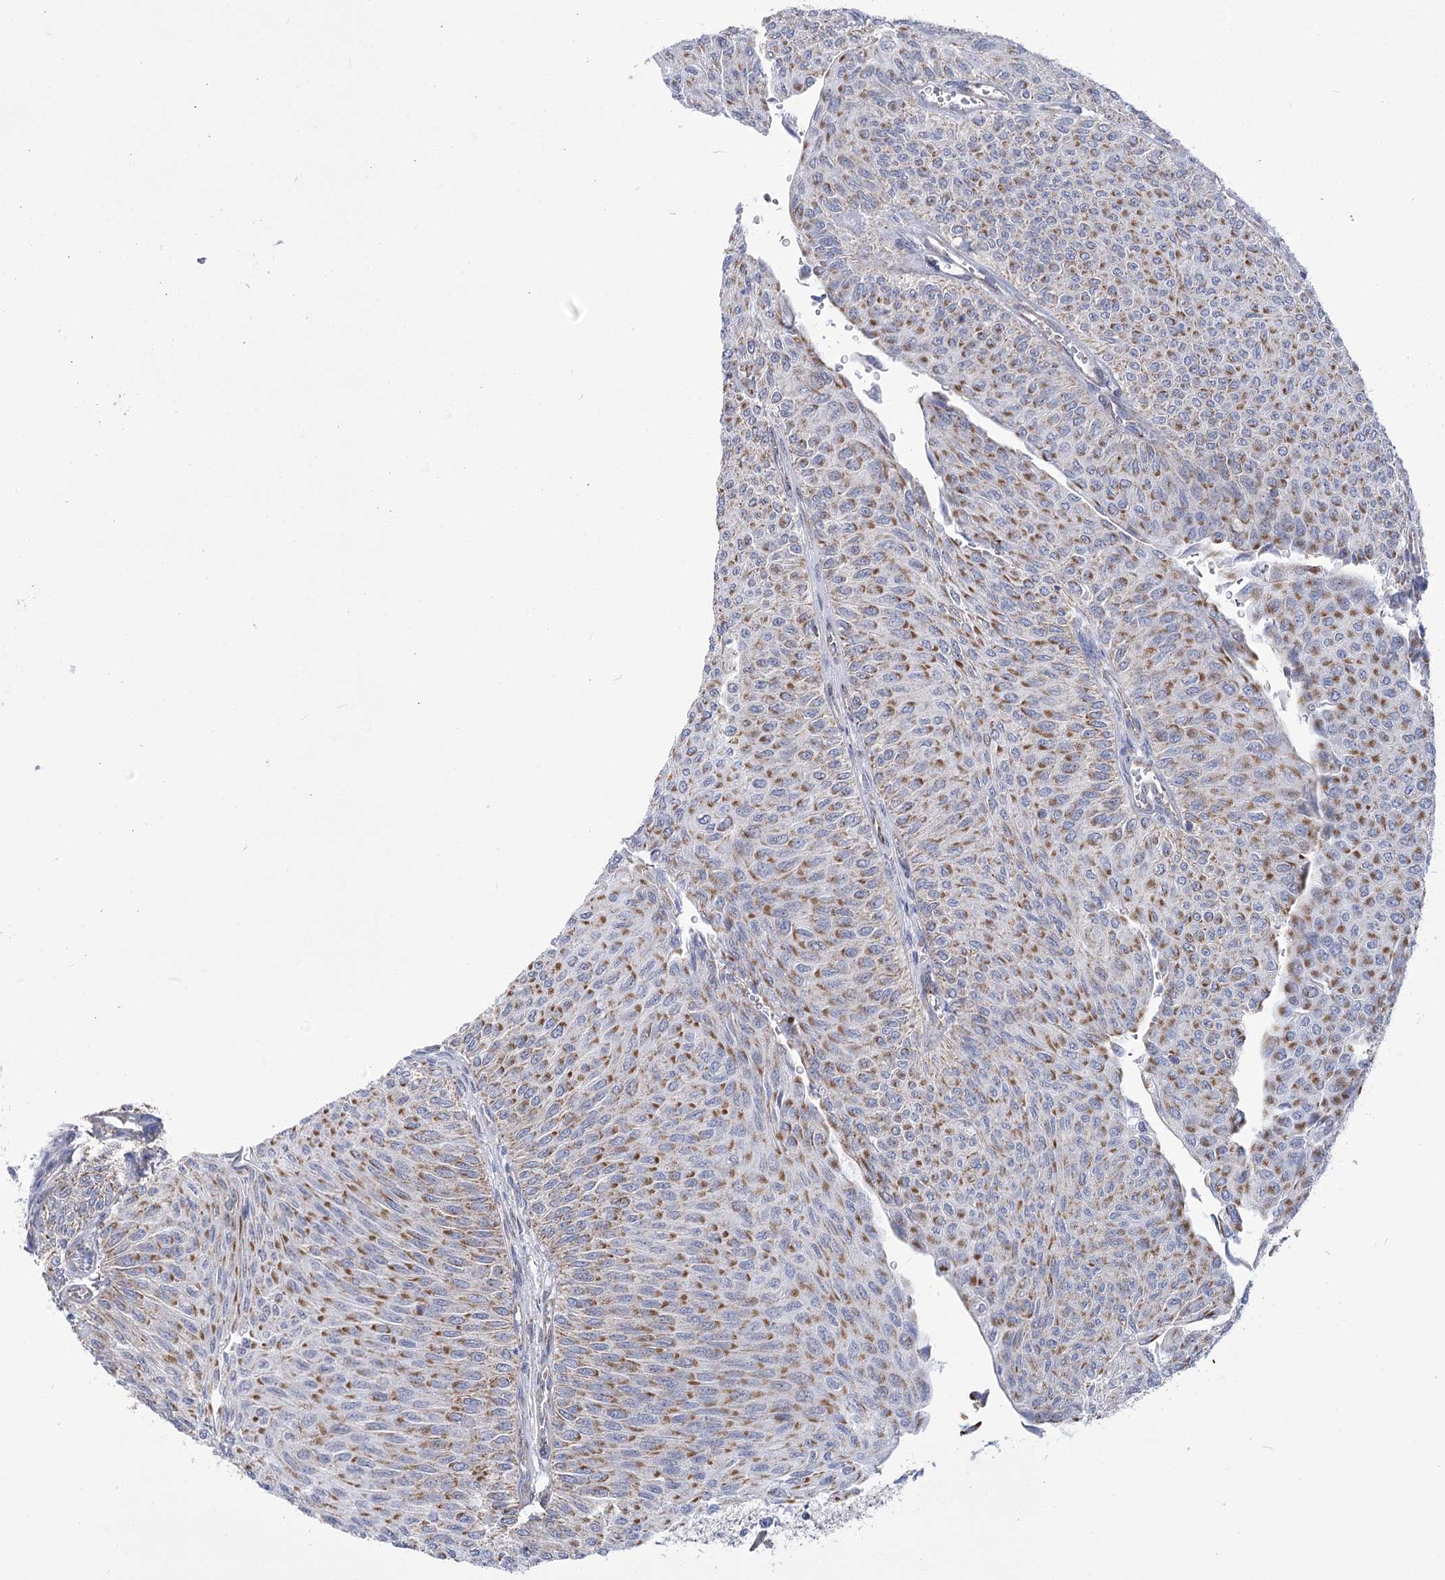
{"staining": {"intensity": "moderate", "quantity": ">75%", "location": "cytoplasmic/membranous"}, "tissue": "urothelial cancer", "cell_type": "Tumor cells", "image_type": "cancer", "snomed": [{"axis": "morphology", "description": "Urothelial carcinoma, Low grade"}, {"axis": "topography", "description": "Urinary bladder"}], "caption": "Urothelial cancer stained with DAB IHC exhibits medium levels of moderate cytoplasmic/membranous positivity in about >75% of tumor cells.", "gene": "PDHB", "patient": {"sex": "male", "age": 78}}